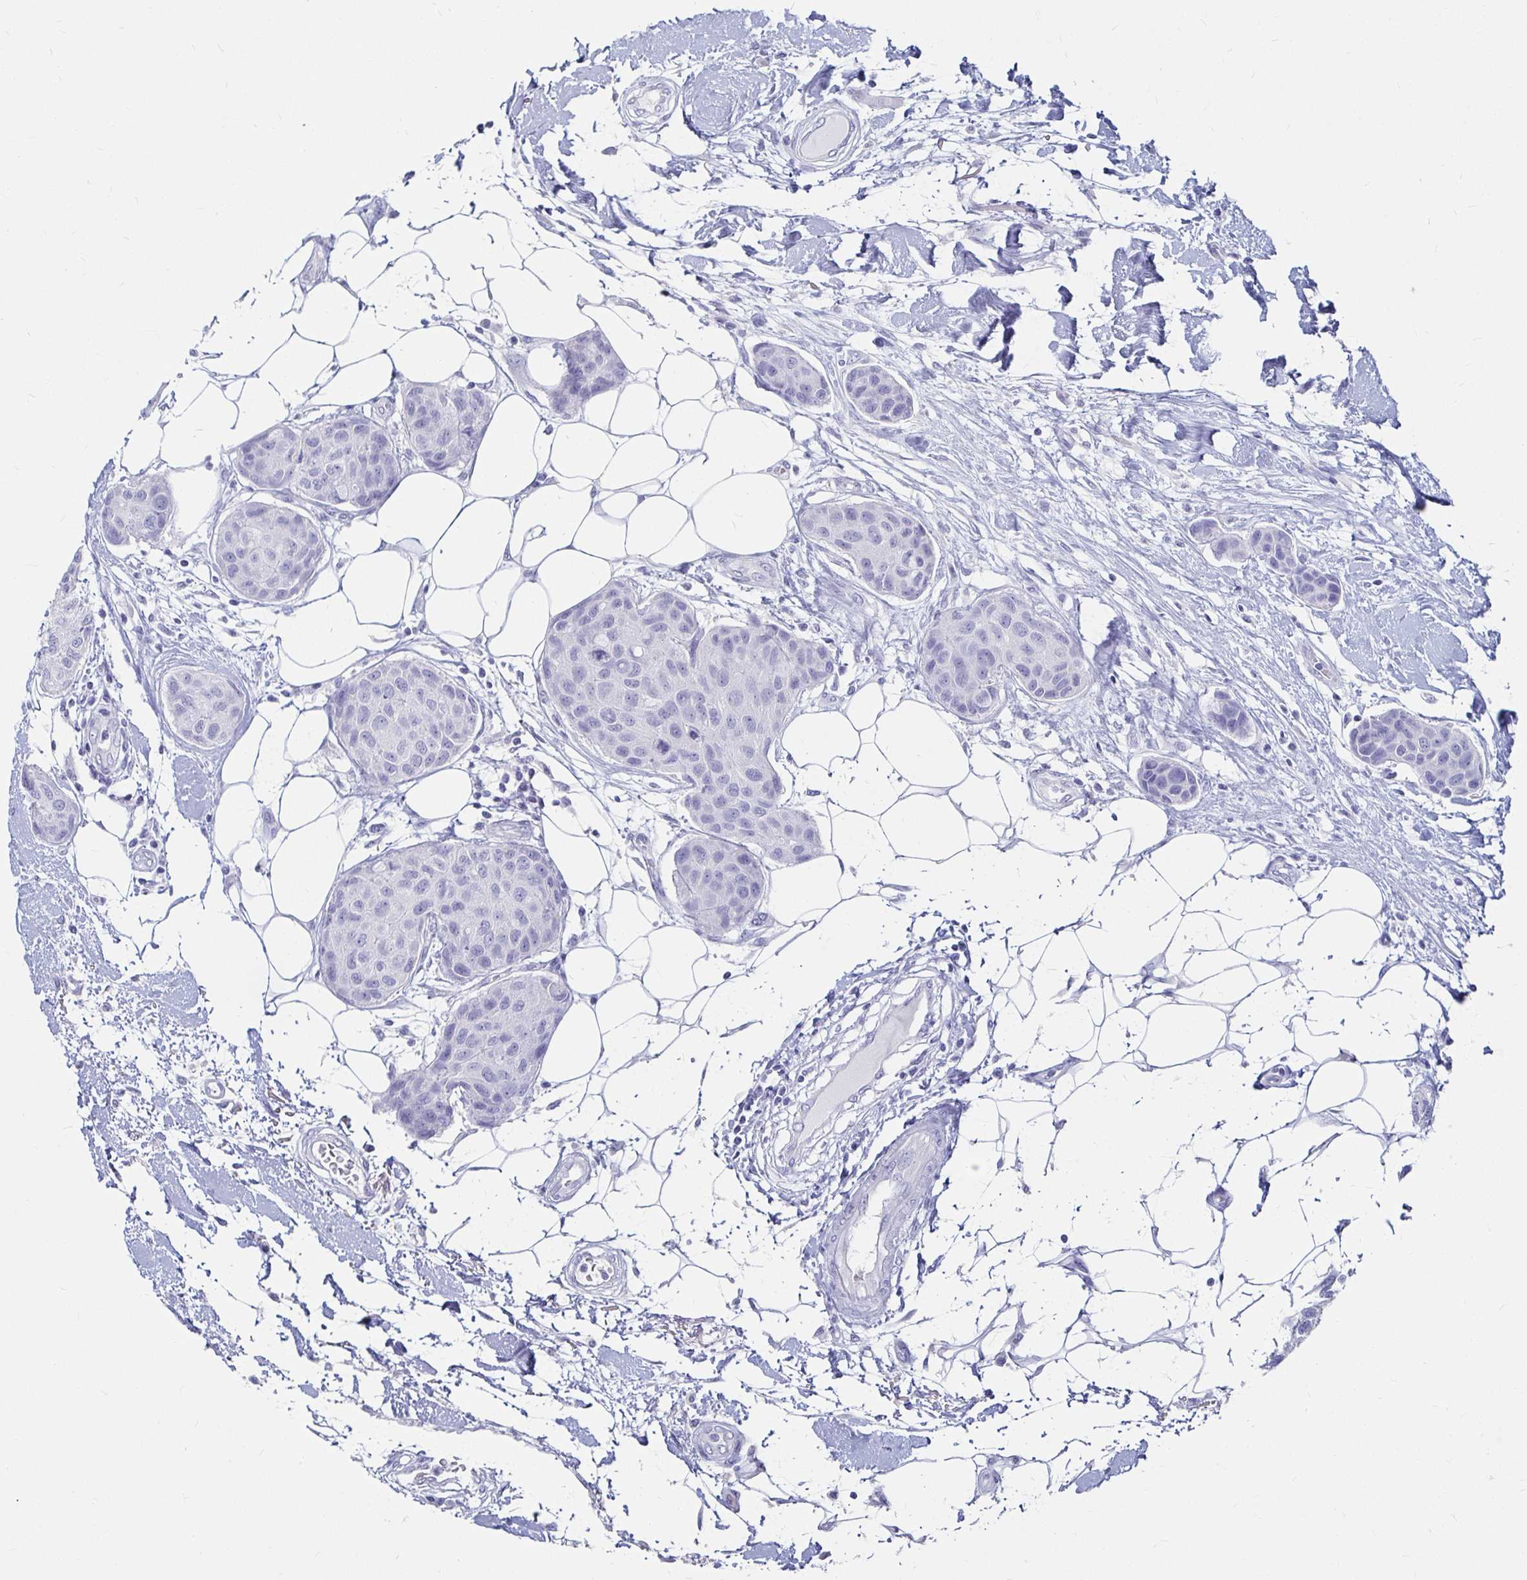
{"staining": {"intensity": "negative", "quantity": "none", "location": "none"}, "tissue": "breast cancer", "cell_type": "Tumor cells", "image_type": "cancer", "snomed": [{"axis": "morphology", "description": "Duct carcinoma"}, {"axis": "topography", "description": "Breast"}, {"axis": "topography", "description": "Lymph node"}], "caption": "High power microscopy micrograph of an IHC histopathology image of breast infiltrating ductal carcinoma, revealing no significant expression in tumor cells. (DAB immunohistochemistry (IHC) visualized using brightfield microscopy, high magnification).", "gene": "CA9", "patient": {"sex": "female", "age": 80}}